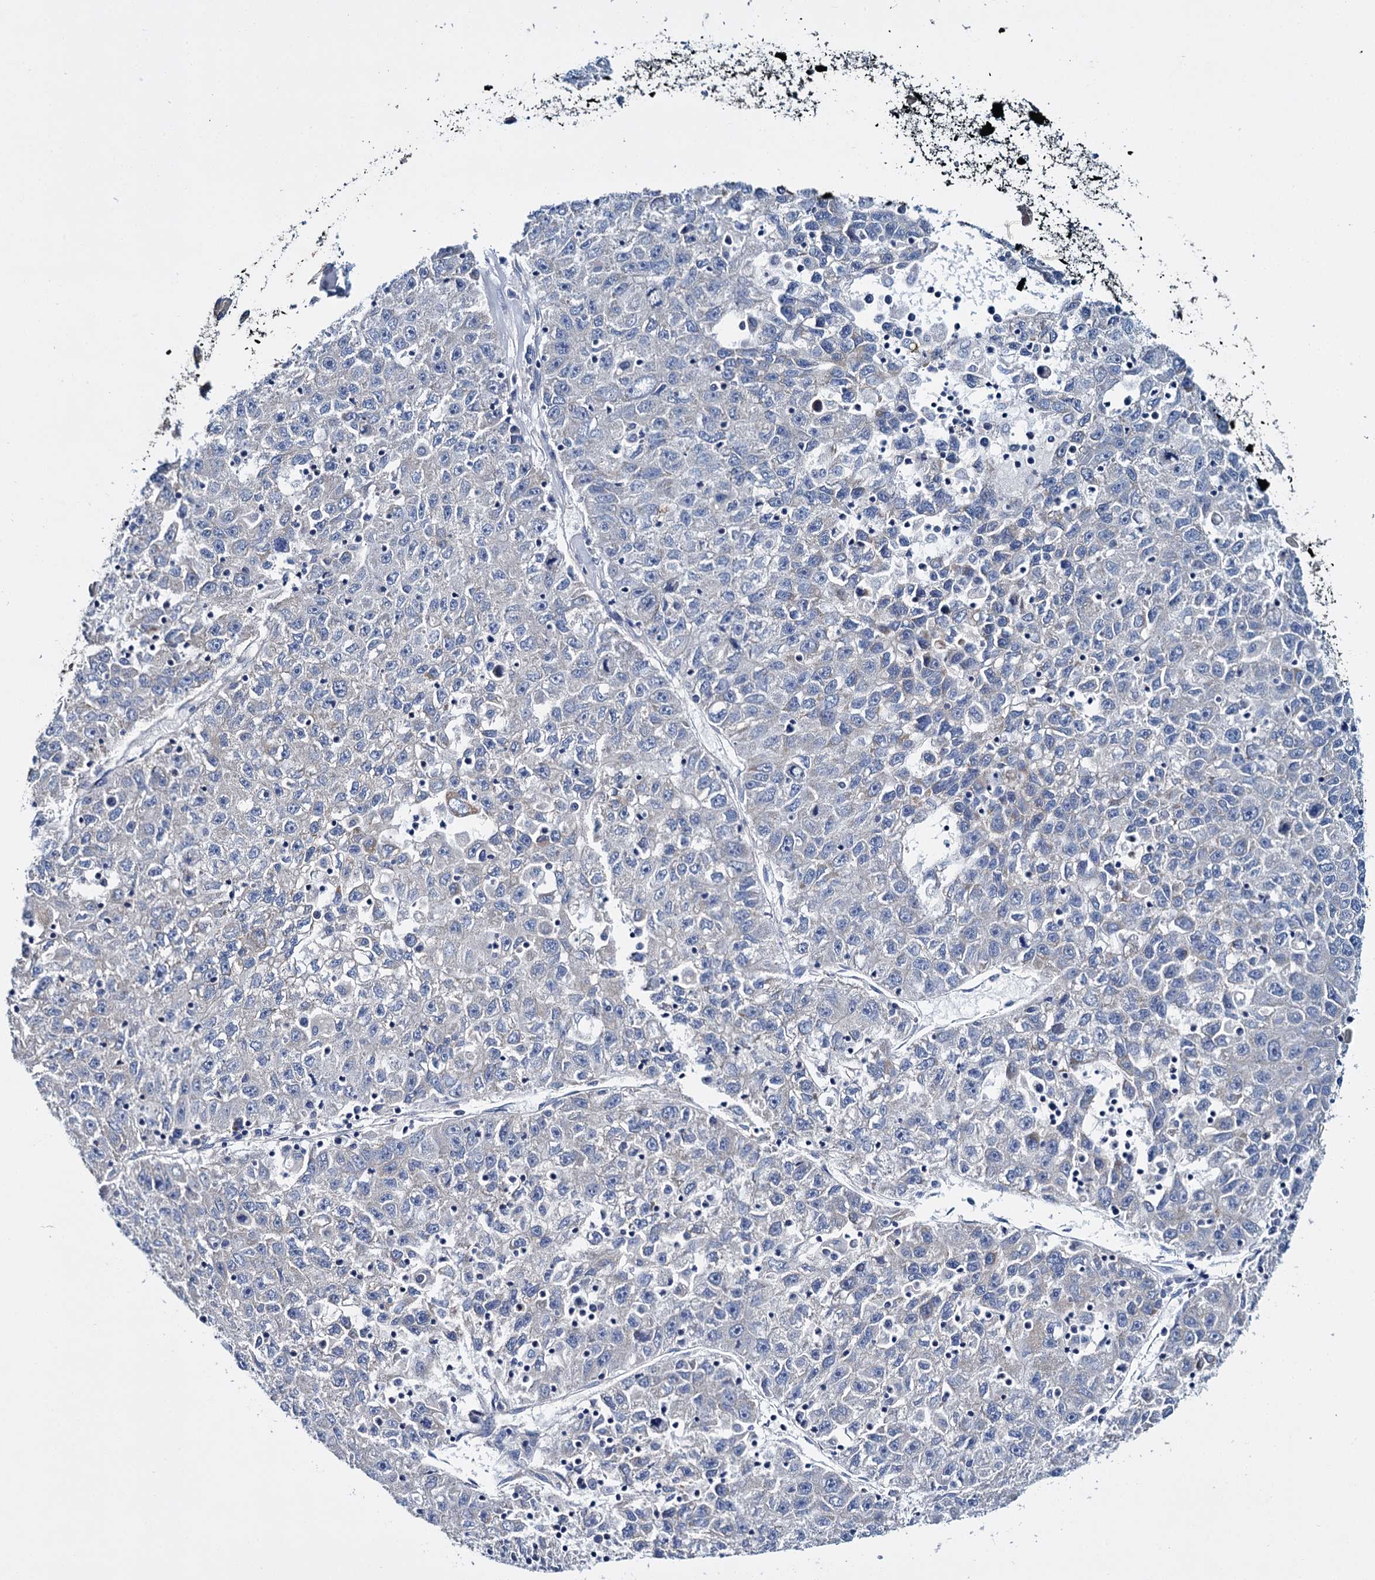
{"staining": {"intensity": "weak", "quantity": "25%-75%", "location": "cytoplasmic/membranous"}, "tissue": "liver cancer", "cell_type": "Tumor cells", "image_type": "cancer", "snomed": [{"axis": "morphology", "description": "Carcinoma, Hepatocellular, NOS"}, {"axis": "topography", "description": "Liver"}], "caption": "This image displays liver cancer stained with IHC to label a protein in brown. The cytoplasmic/membranous of tumor cells show weak positivity for the protein. Nuclei are counter-stained blue.", "gene": "CEP295", "patient": {"sex": "female", "age": 58}}